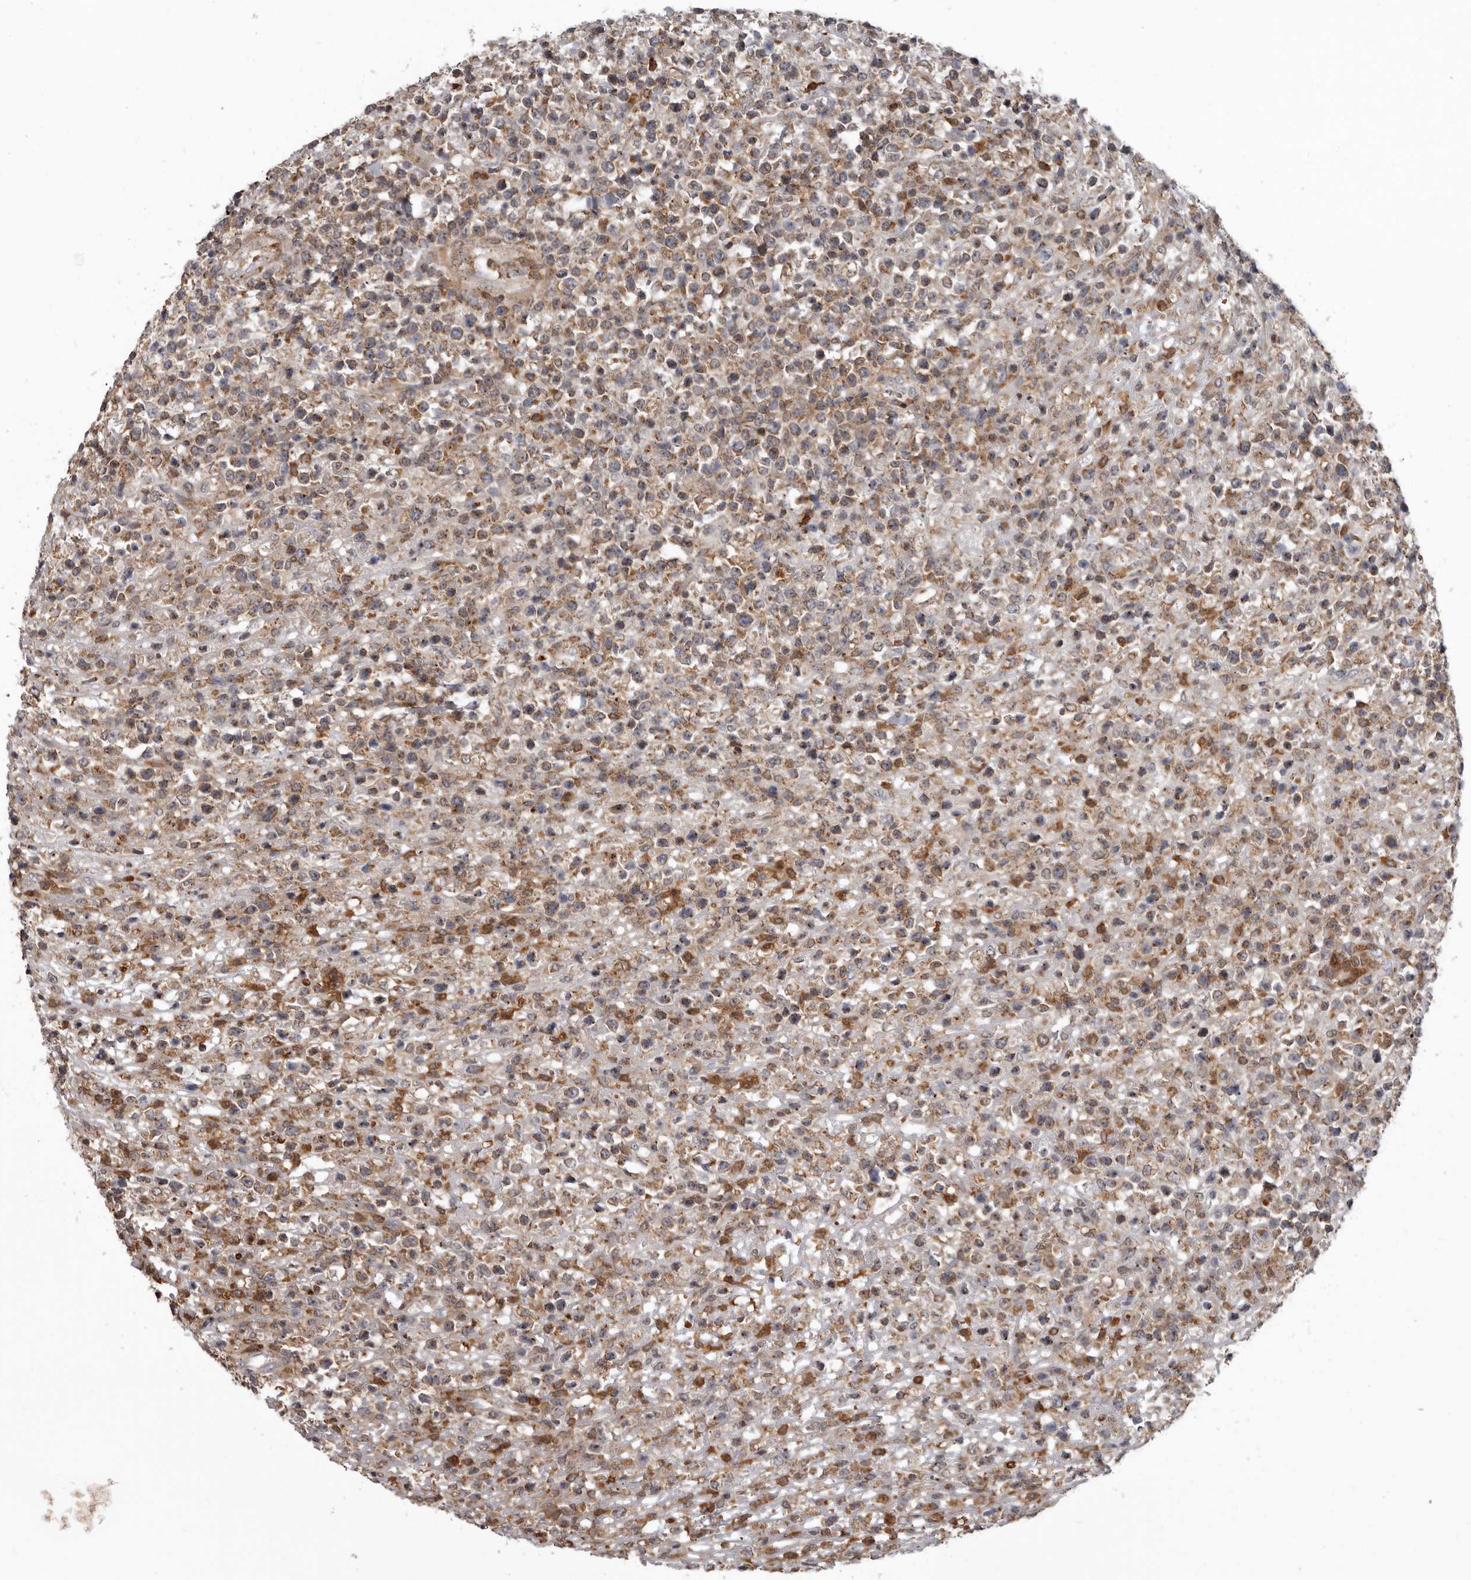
{"staining": {"intensity": "moderate", "quantity": ">75%", "location": "cytoplasmic/membranous"}, "tissue": "lymphoma", "cell_type": "Tumor cells", "image_type": "cancer", "snomed": [{"axis": "morphology", "description": "Malignant lymphoma, non-Hodgkin's type, High grade"}, {"axis": "topography", "description": "Colon"}], "caption": "Moderate cytoplasmic/membranous protein staining is present in approximately >75% of tumor cells in lymphoma.", "gene": "FGFR4", "patient": {"sex": "female", "age": 53}}